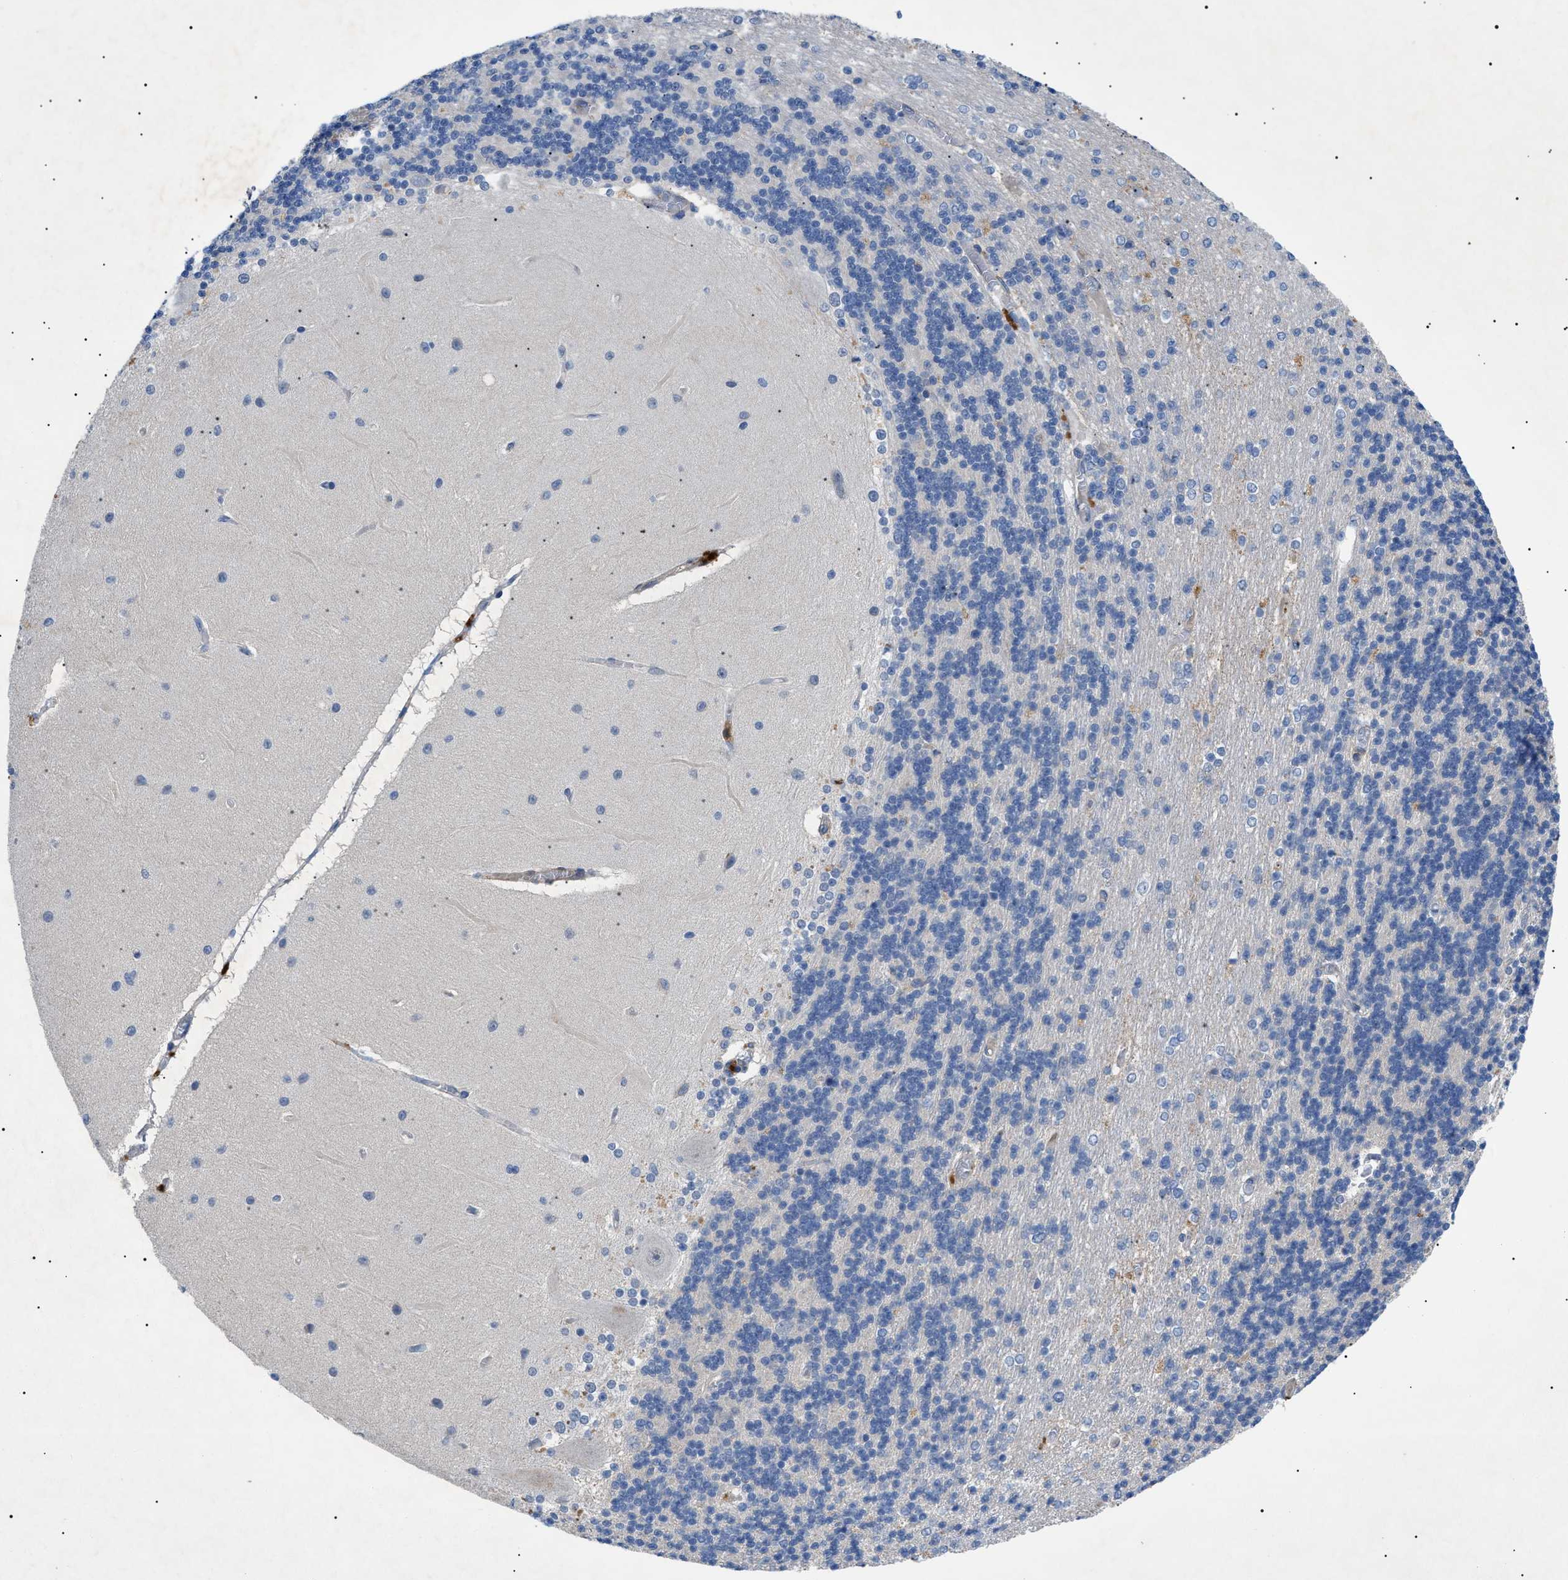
{"staining": {"intensity": "negative", "quantity": "none", "location": "none"}, "tissue": "cerebellum", "cell_type": "Cells in granular layer", "image_type": "normal", "snomed": [{"axis": "morphology", "description": "Normal tissue, NOS"}, {"axis": "topography", "description": "Cerebellum"}], "caption": "Immunohistochemical staining of unremarkable cerebellum reveals no significant expression in cells in granular layer. The staining is performed using DAB (3,3'-diaminobenzidine) brown chromogen with nuclei counter-stained in using hematoxylin.", "gene": "RIPK1", "patient": {"sex": "female", "age": 54}}